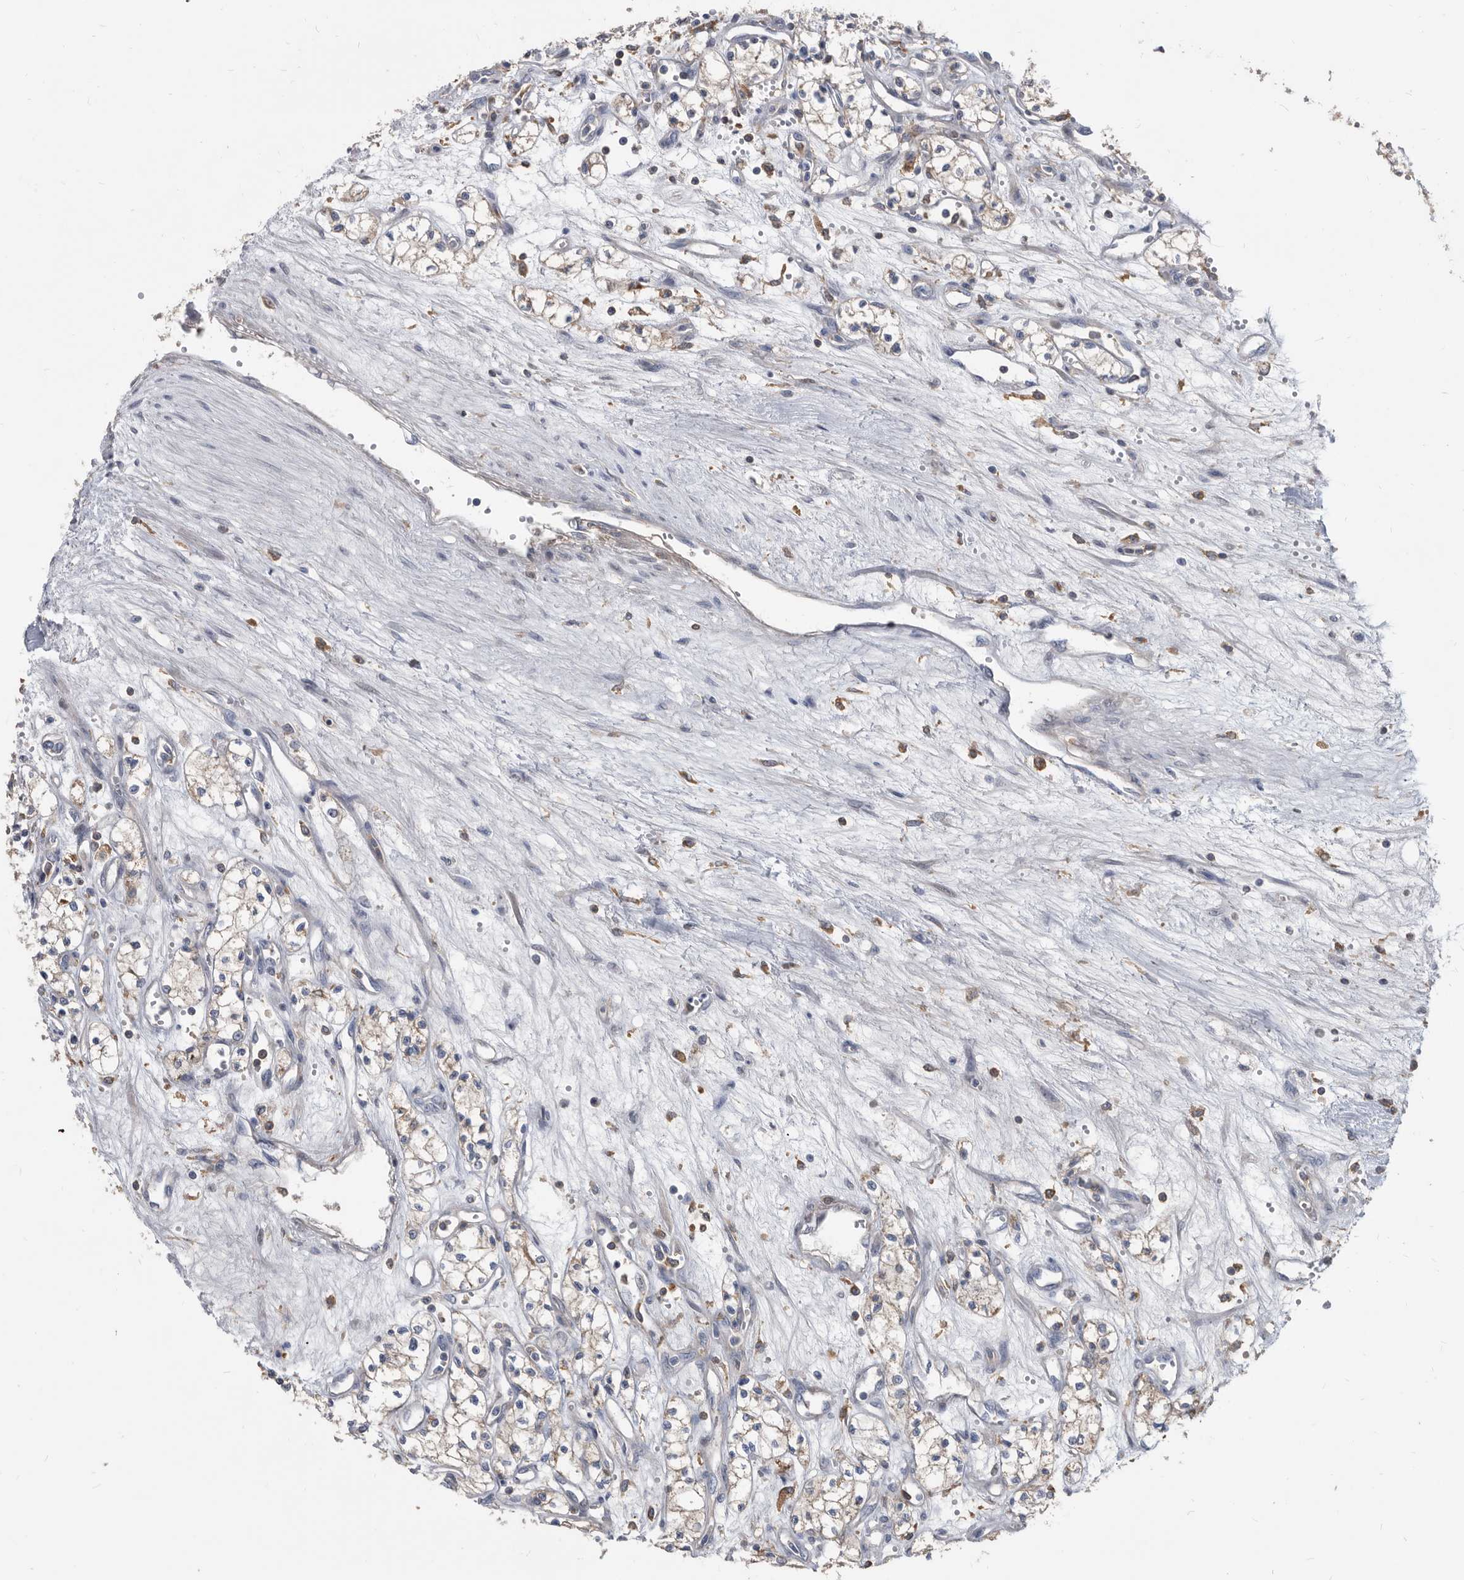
{"staining": {"intensity": "negative", "quantity": "none", "location": "none"}, "tissue": "renal cancer", "cell_type": "Tumor cells", "image_type": "cancer", "snomed": [{"axis": "morphology", "description": "Adenocarcinoma, NOS"}, {"axis": "topography", "description": "Kidney"}], "caption": "This is an immunohistochemistry photomicrograph of adenocarcinoma (renal). There is no staining in tumor cells.", "gene": "APEH", "patient": {"sex": "male", "age": 59}}